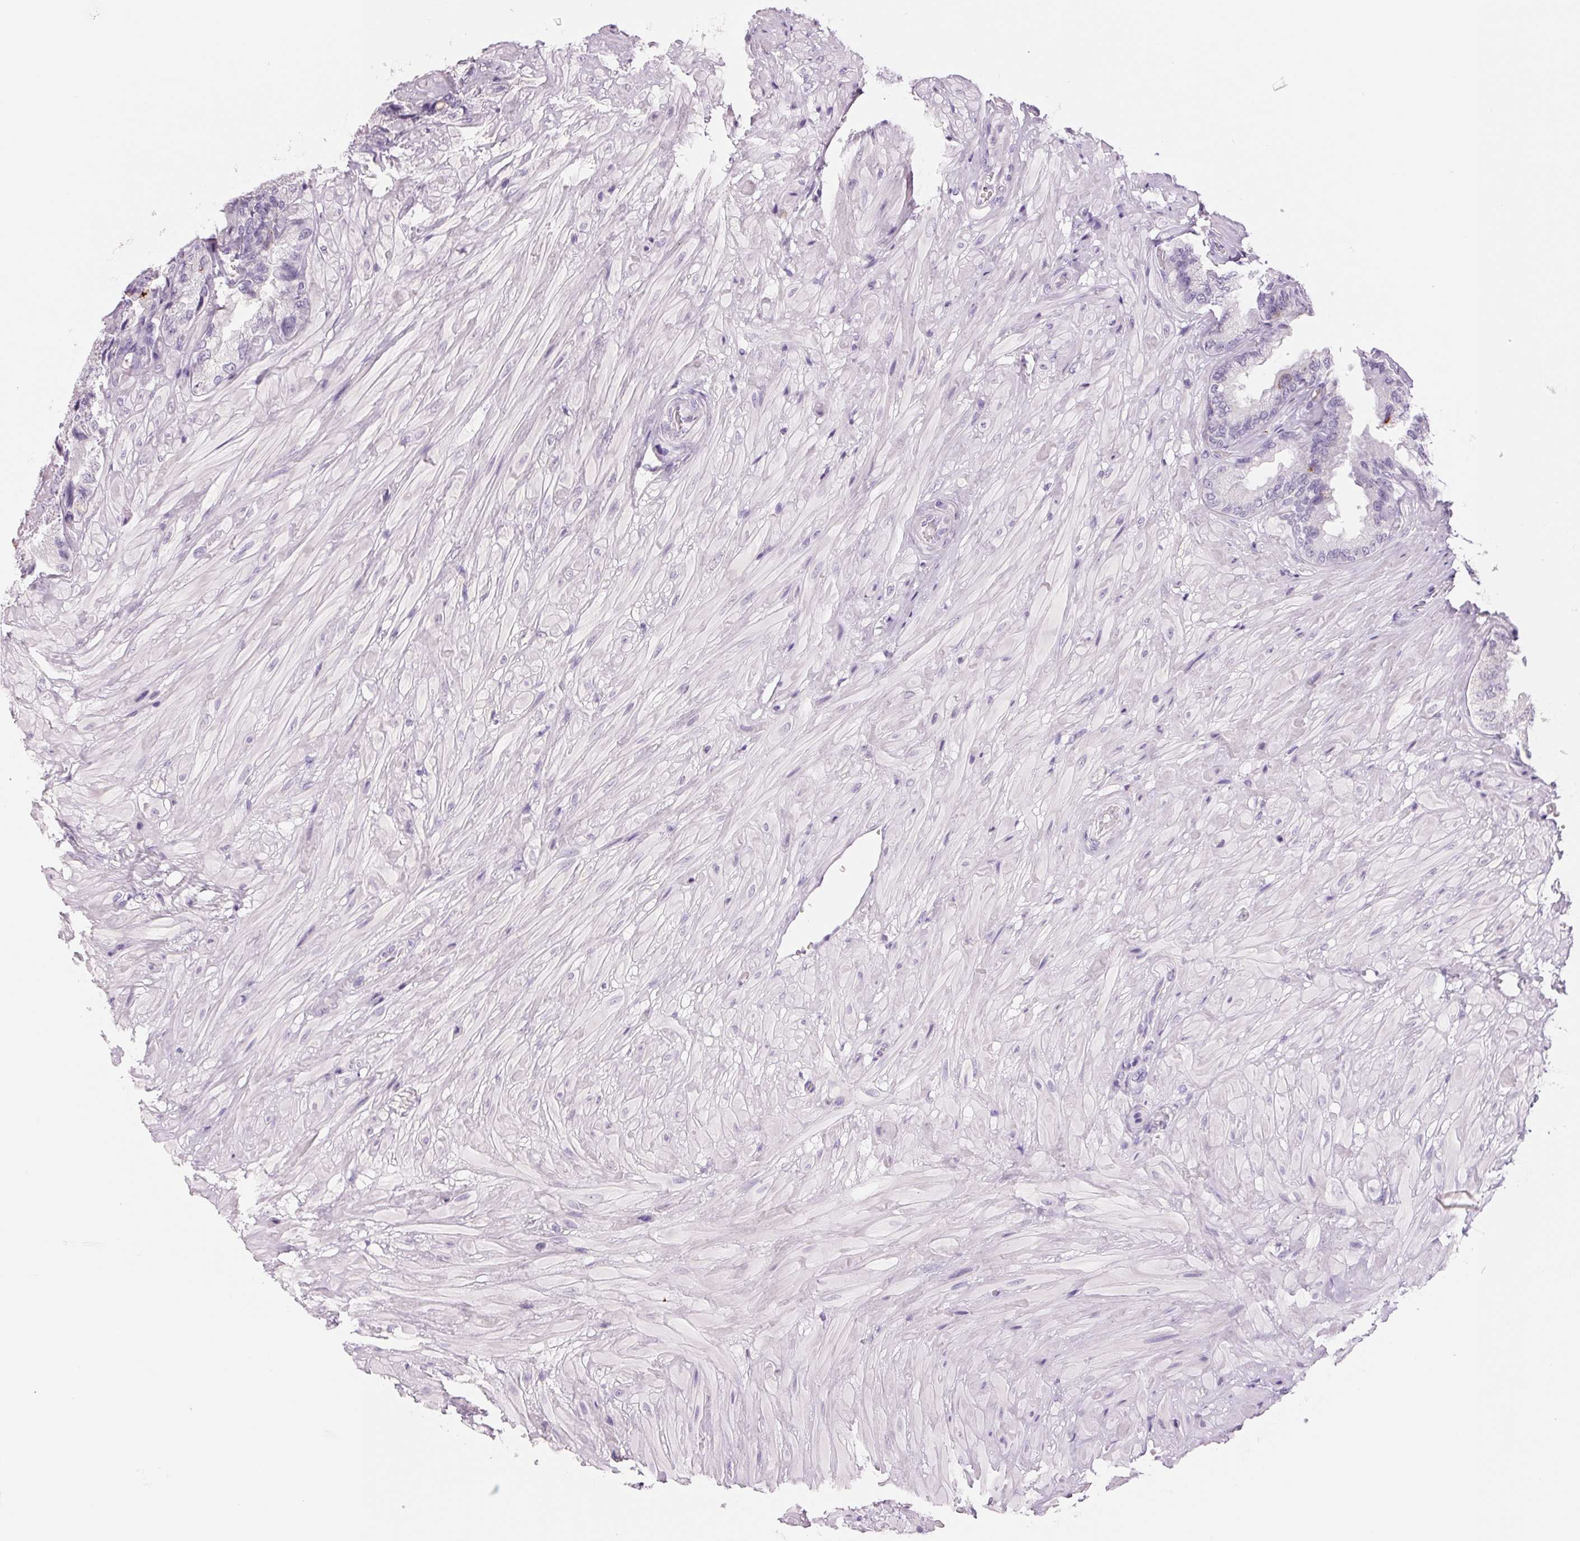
{"staining": {"intensity": "moderate", "quantity": "<25%", "location": "cytoplasmic/membranous"}, "tissue": "seminal vesicle", "cell_type": "Glandular cells", "image_type": "normal", "snomed": [{"axis": "morphology", "description": "Normal tissue, NOS"}, {"axis": "topography", "description": "Seminal veicle"}], "caption": "Glandular cells show low levels of moderate cytoplasmic/membranous staining in approximately <25% of cells in unremarkable human seminal vesicle.", "gene": "GALNT7", "patient": {"sex": "male", "age": 68}}